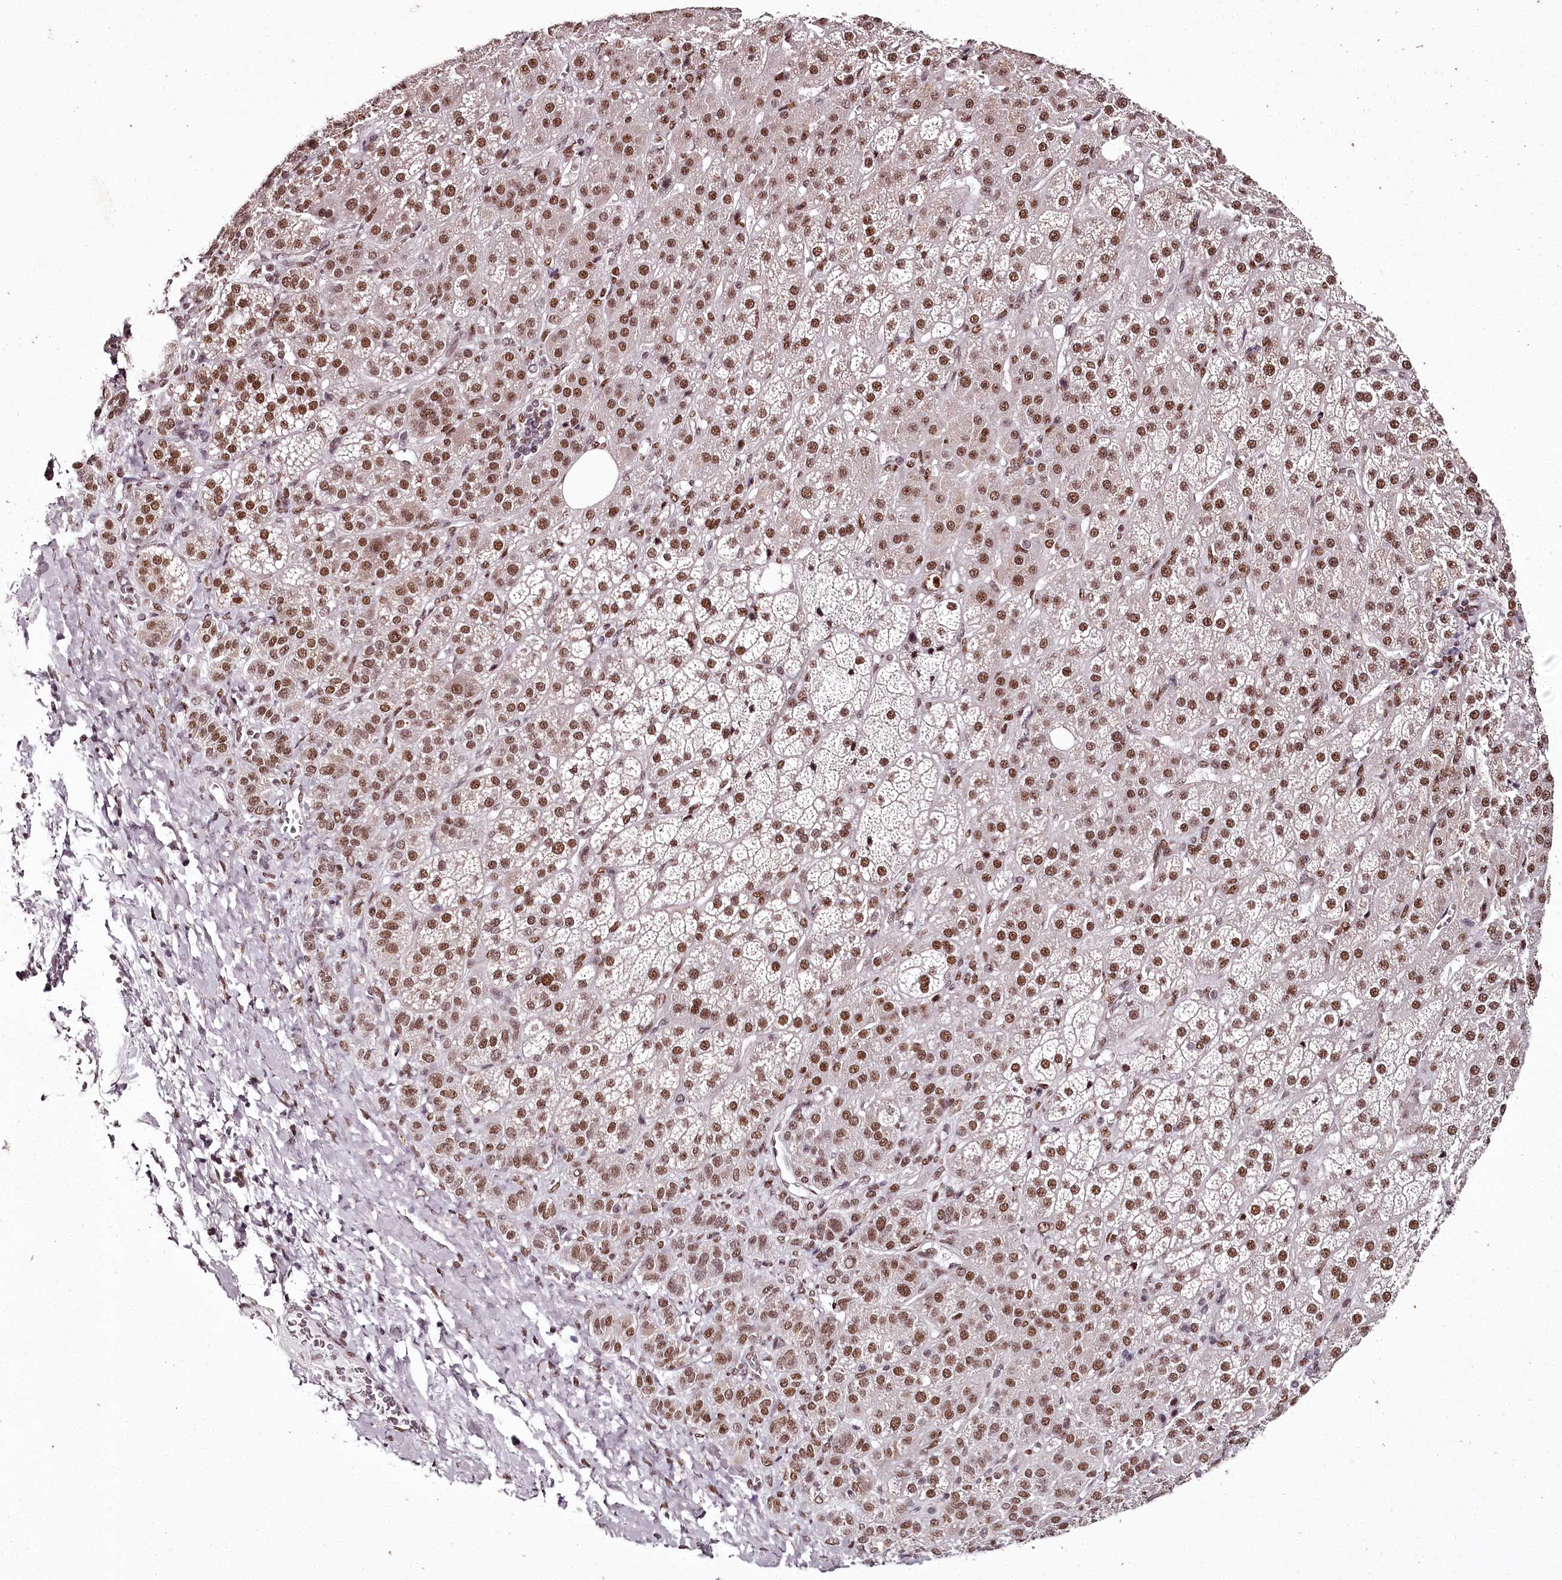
{"staining": {"intensity": "moderate", "quantity": ">75%", "location": "nuclear"}, "tissue": "adrenal gland", "cell_type": "Glandular cells", "image_type": "normal", "snomed": [{"axis": "morphology", "description": "Normal tissue, NOS"}, {"axis": "topography", "description": "Adrenal gland"}], "caption": "A histopathology image showing moderate nuclear positivity in about >75% of glandular cells in normal adrenal gland, as visualized by brown immunohistochemical staining.", "gene": "PSPC1", "patient": {"sex": "female", "age": 57}}